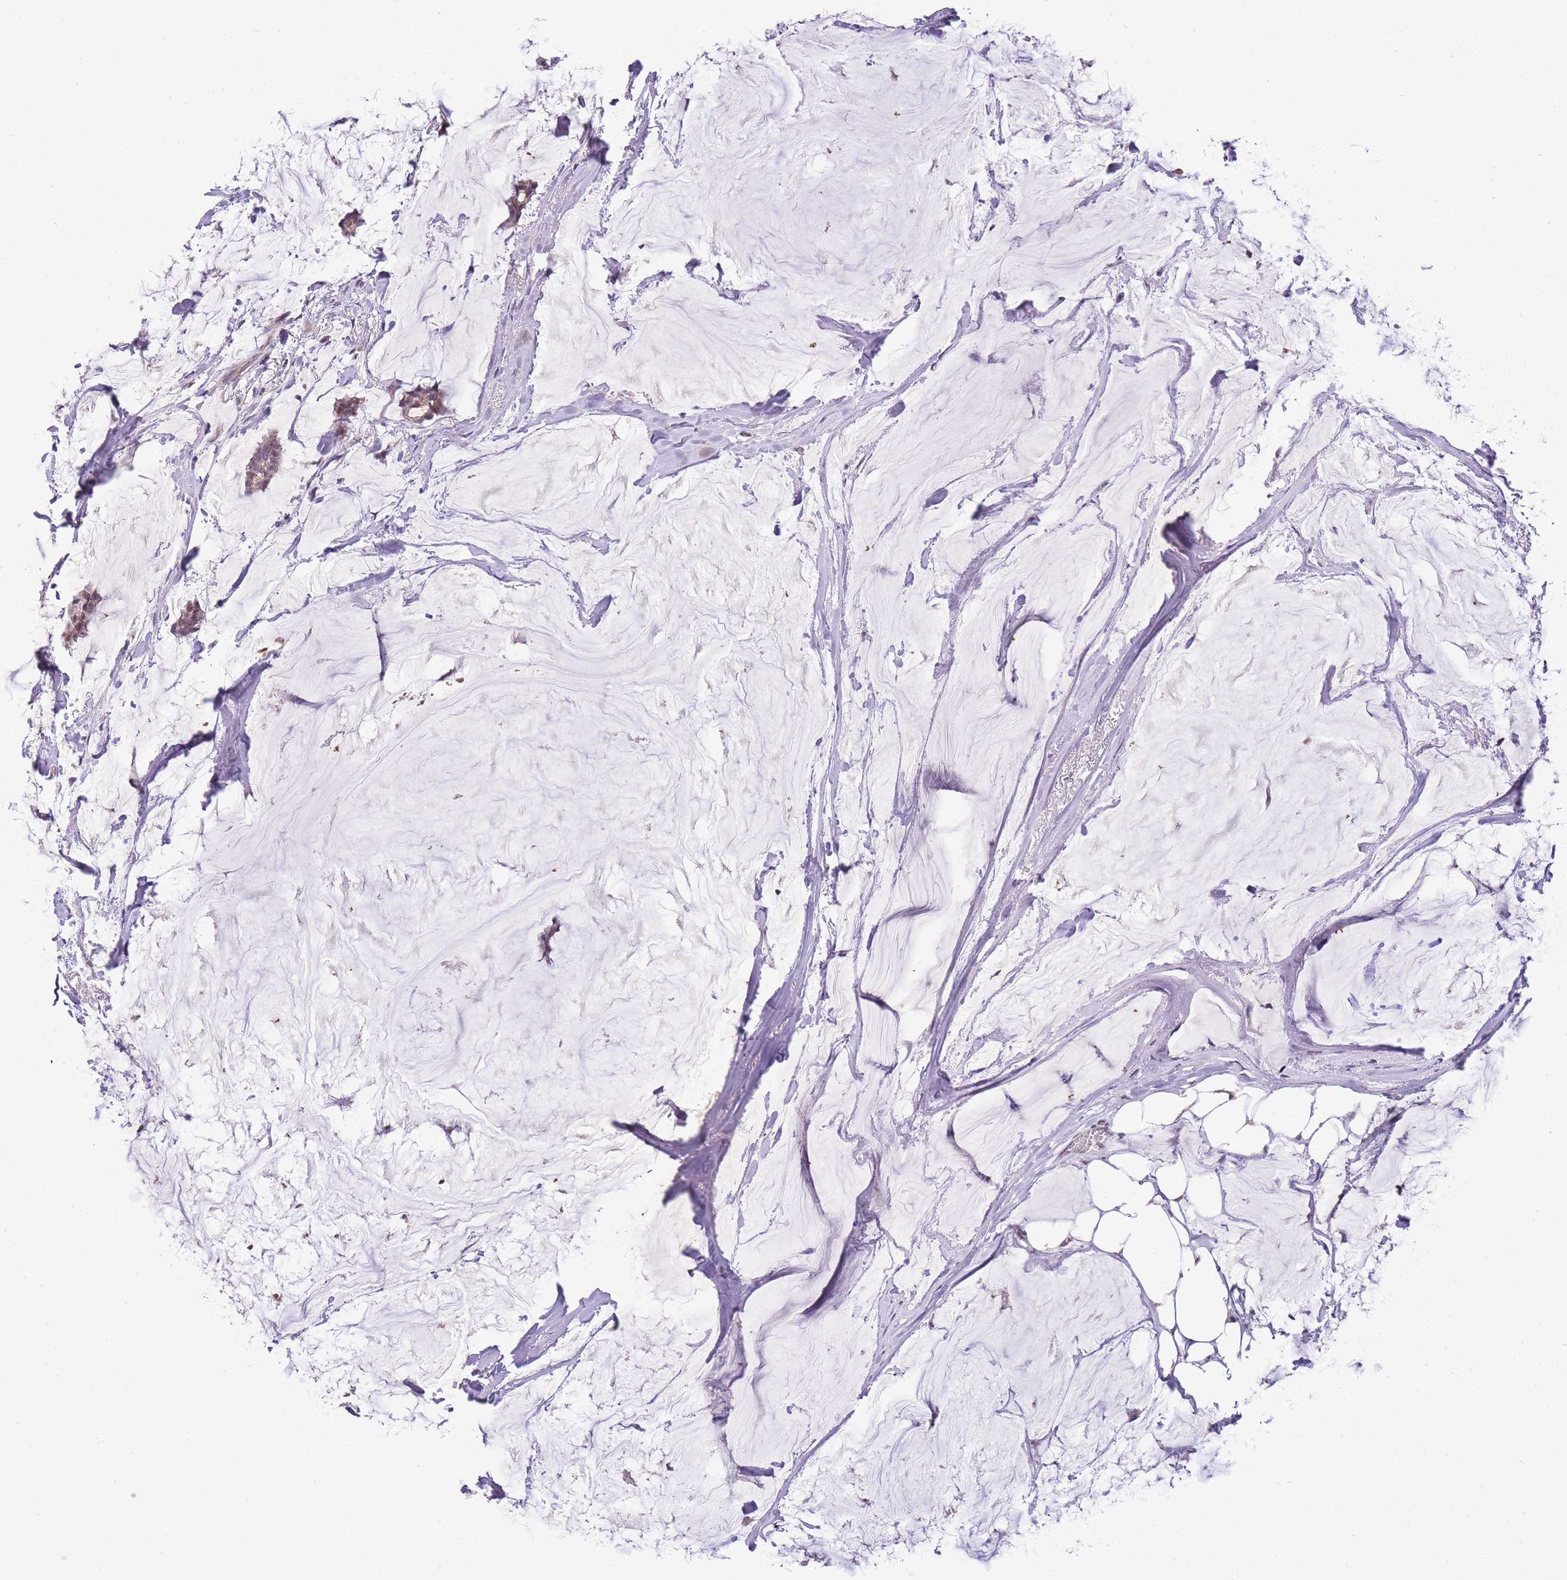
{"staining": {"intensity": "weak", "quantity": "25%-75%", "location": "cytoplasmic/membranous,nuclear"}, "tissue": "breast cancer", "cell_type": "Tumor cells", "image_type": "cancer", "snomed": [{"axis": "morphology", "description": "Duct carcinoma"}, {"axis": "topography", "description": "Breast"}], "caption": "Immunohistochemical staining of human breast cancer shows low levels of weak cytoplasmic/membranous and nuclear expression in approximately 25%-75% of tumor cells.", "gene": "CLBA1", "patient": {"sex": "female", "age": 93}}